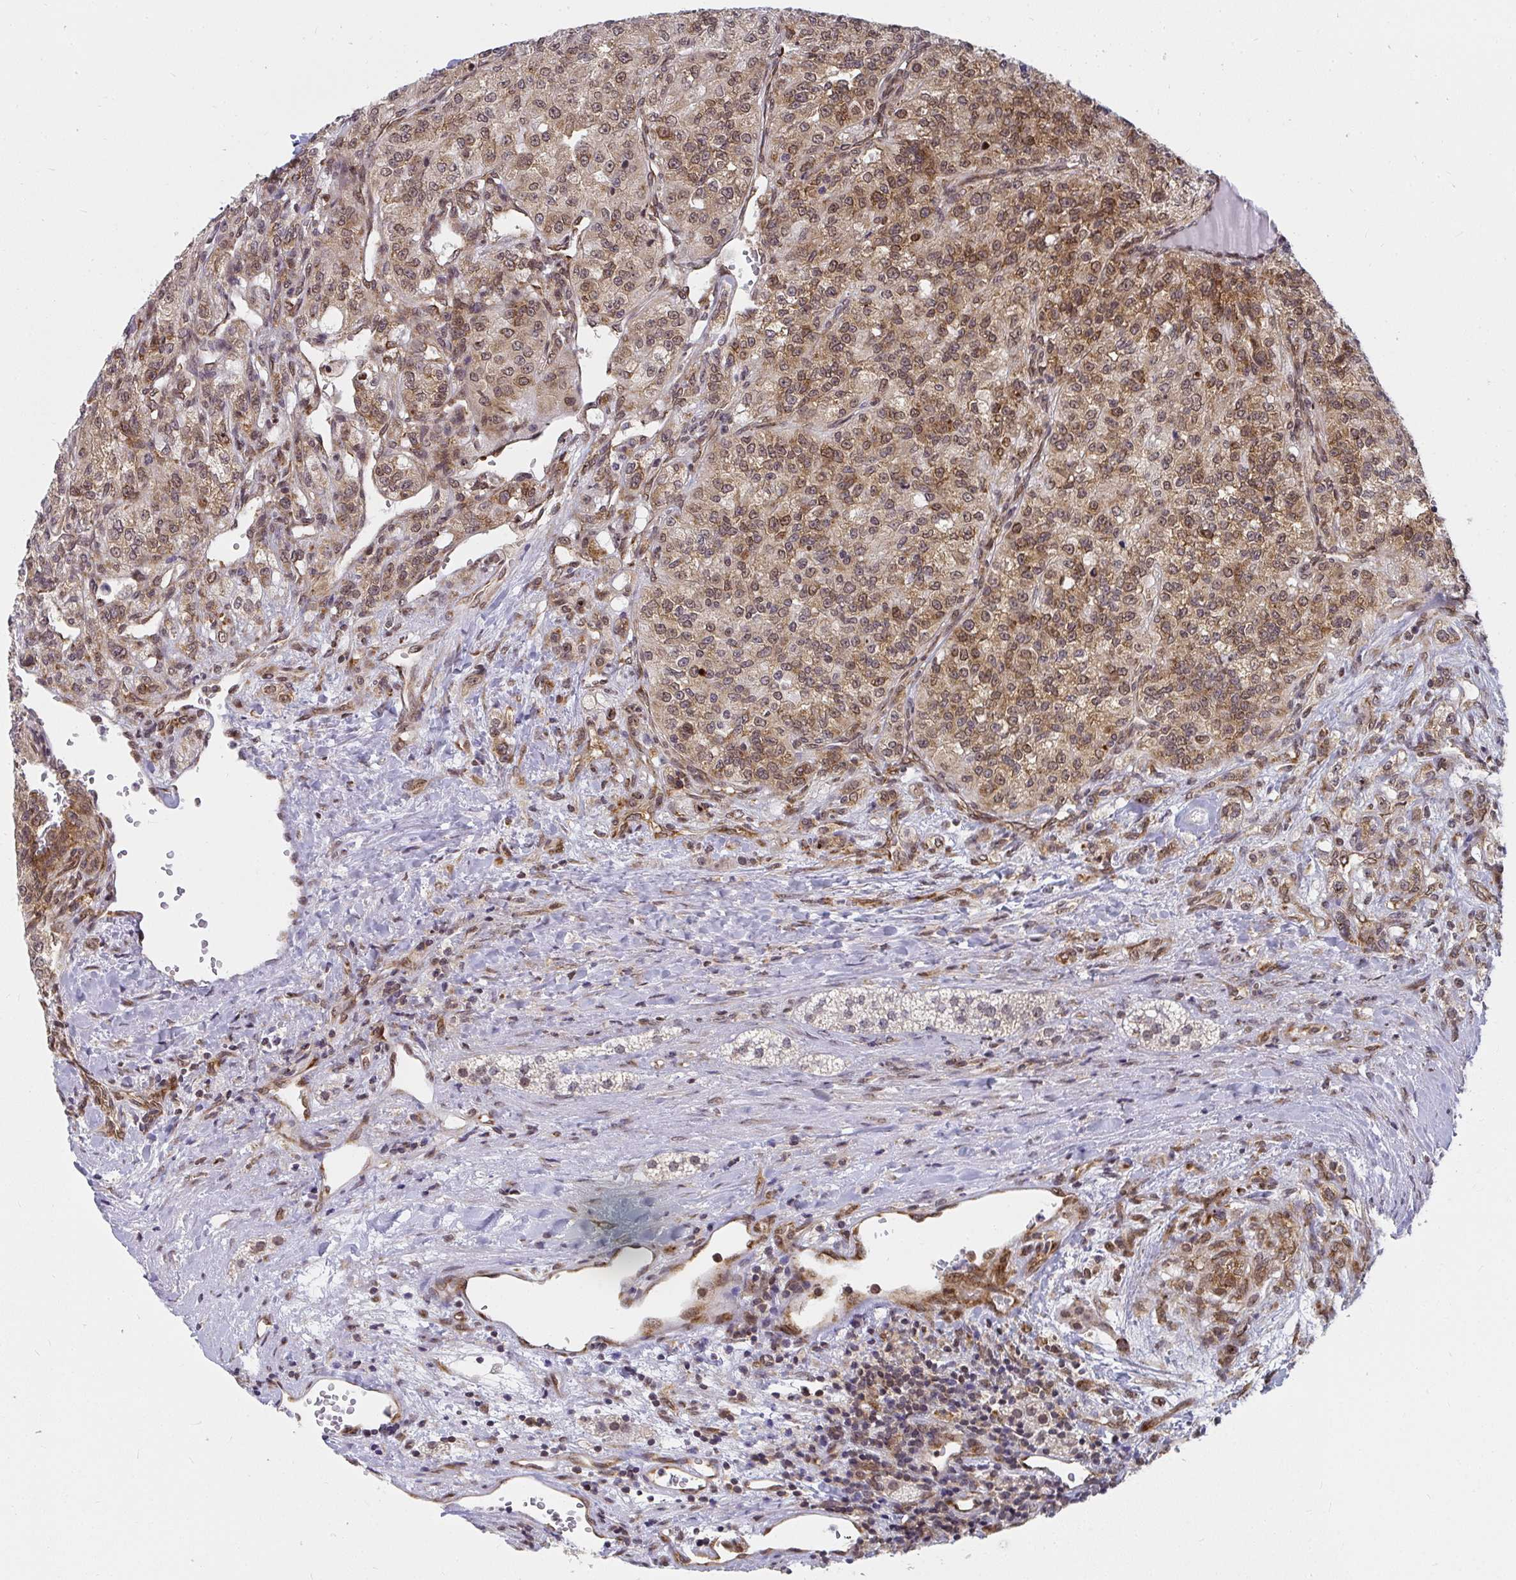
{"staining": {"intensity": "moderate", "quantity": ">75%", "location": "cytoplasmic/membranous,nuclear"}, "tissue": "renal cancer", "cell_type": "Tumor cells", "image_type": "cancer", "snomed": [{"axis": "morphology", "description": "Adenocarcinoma, NOS"}, {"axis": "topography", "description": "Kidney"}], "caption": "A high-resolution histopathology image shows immunohistochemistry staining of renal adenocarcinoma, which reveals moderate cytoplasmic/membranous and nuclear expression in approximately >75% of tumor cells. The staining was performed using DAB to visualize the protein expression in brown, while the nuclei were stained in blue with hematoxylin (Magnification: 20x).", "gene": "SYNCRIP", "patient": {"sex": "female", "age": 63}}